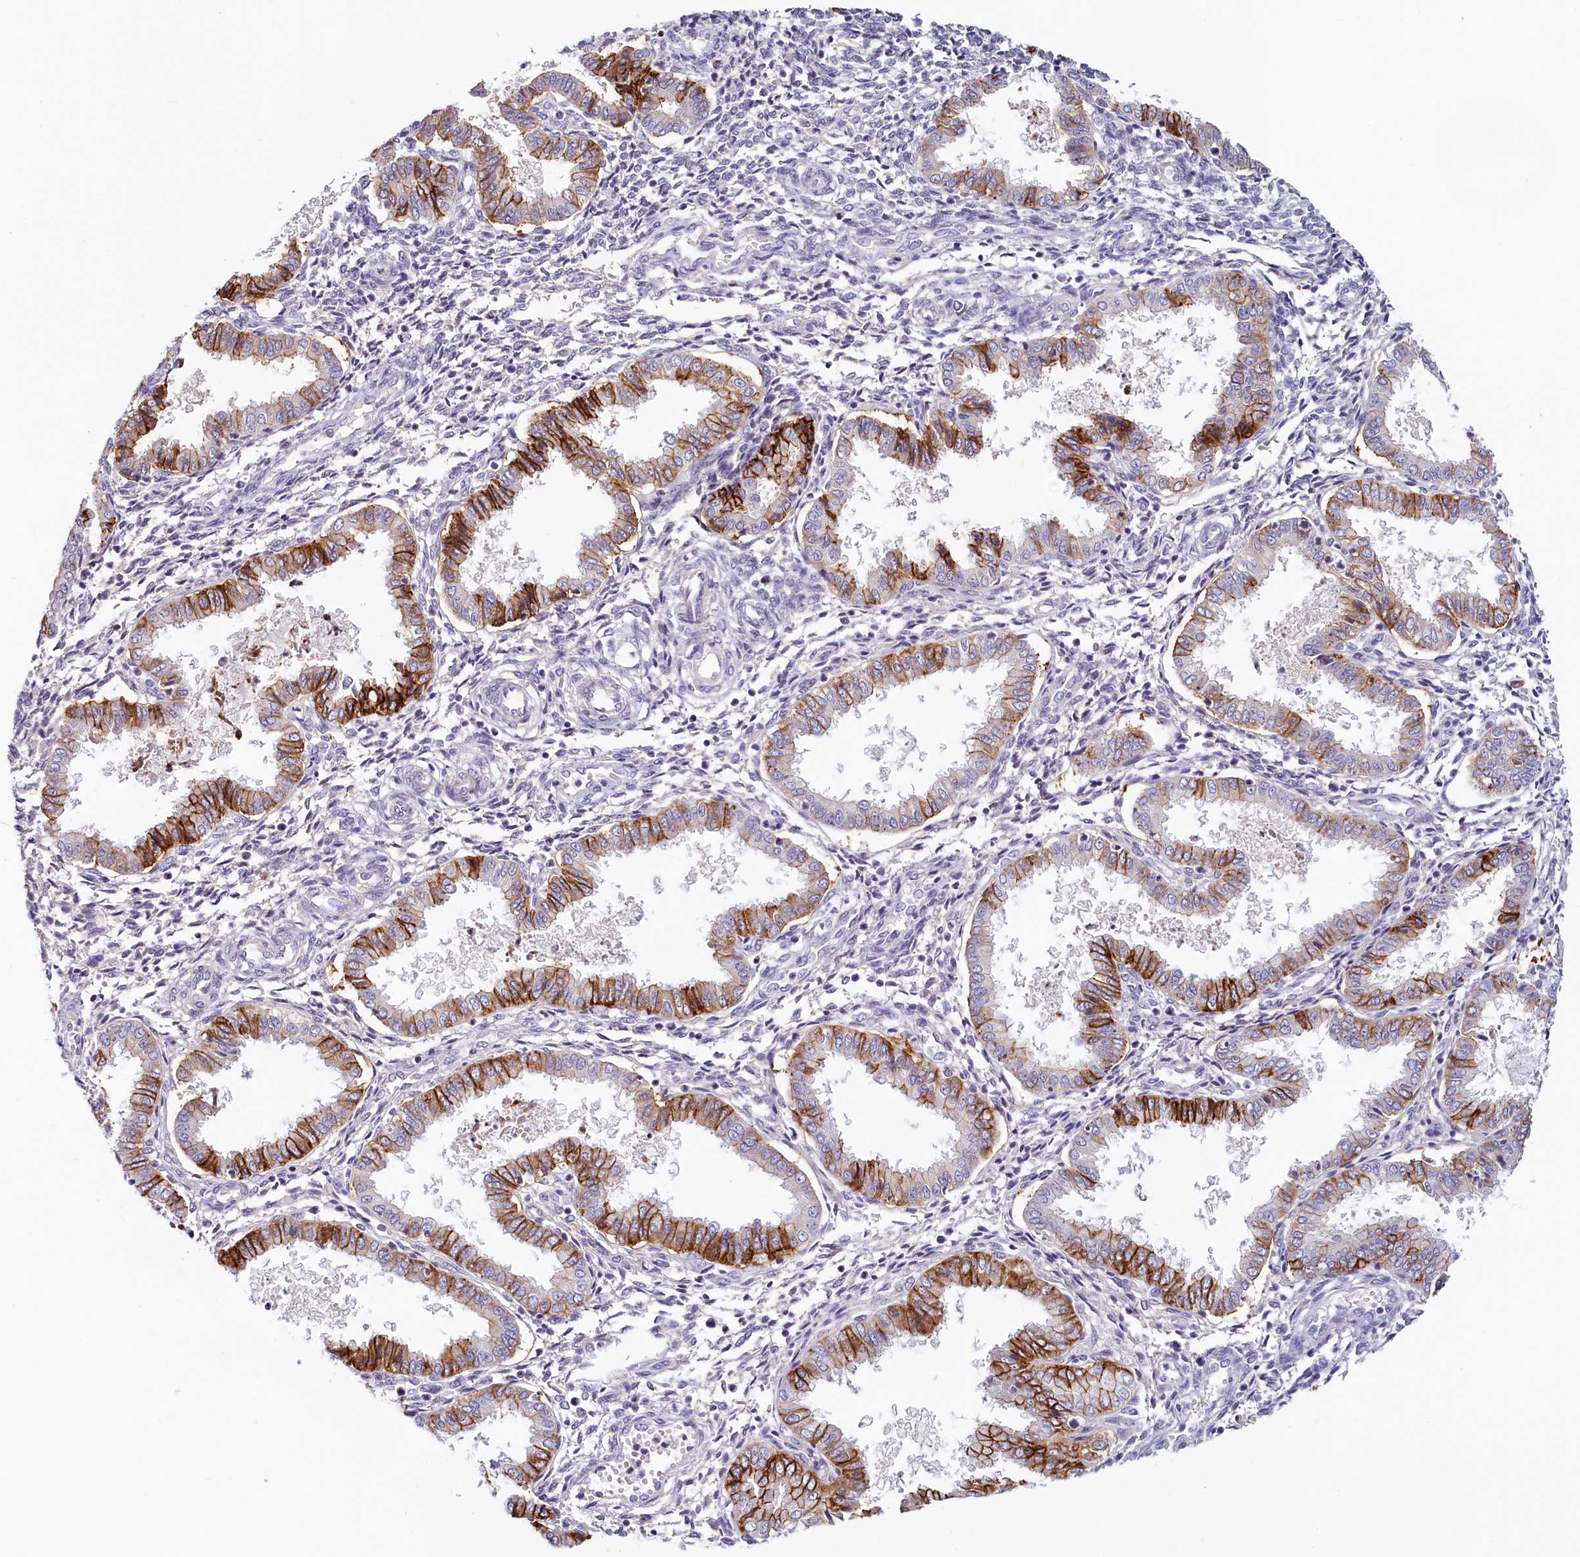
{"staining": {"intensity": "negative", "quantity": "none", "location": "none"}, "tissue": "endometrium", "cell_type": "Cells in endometrial stroma", "image_type": "normal", "snomed": [{"axis": "morphology", "description": "Normal tissue, NOS"}, {"axis": "topography", "description": "Endometrium"}], "caption": "High power microscopy micrograph of an IHC histopathology image of normal endometrium, revealing no significant expression in cells in endometrial stroma. (IHC, brightfield microscopy, high magnification).", "gene": "PDE6D", "patient": {"sex": "female", "age": 33}}